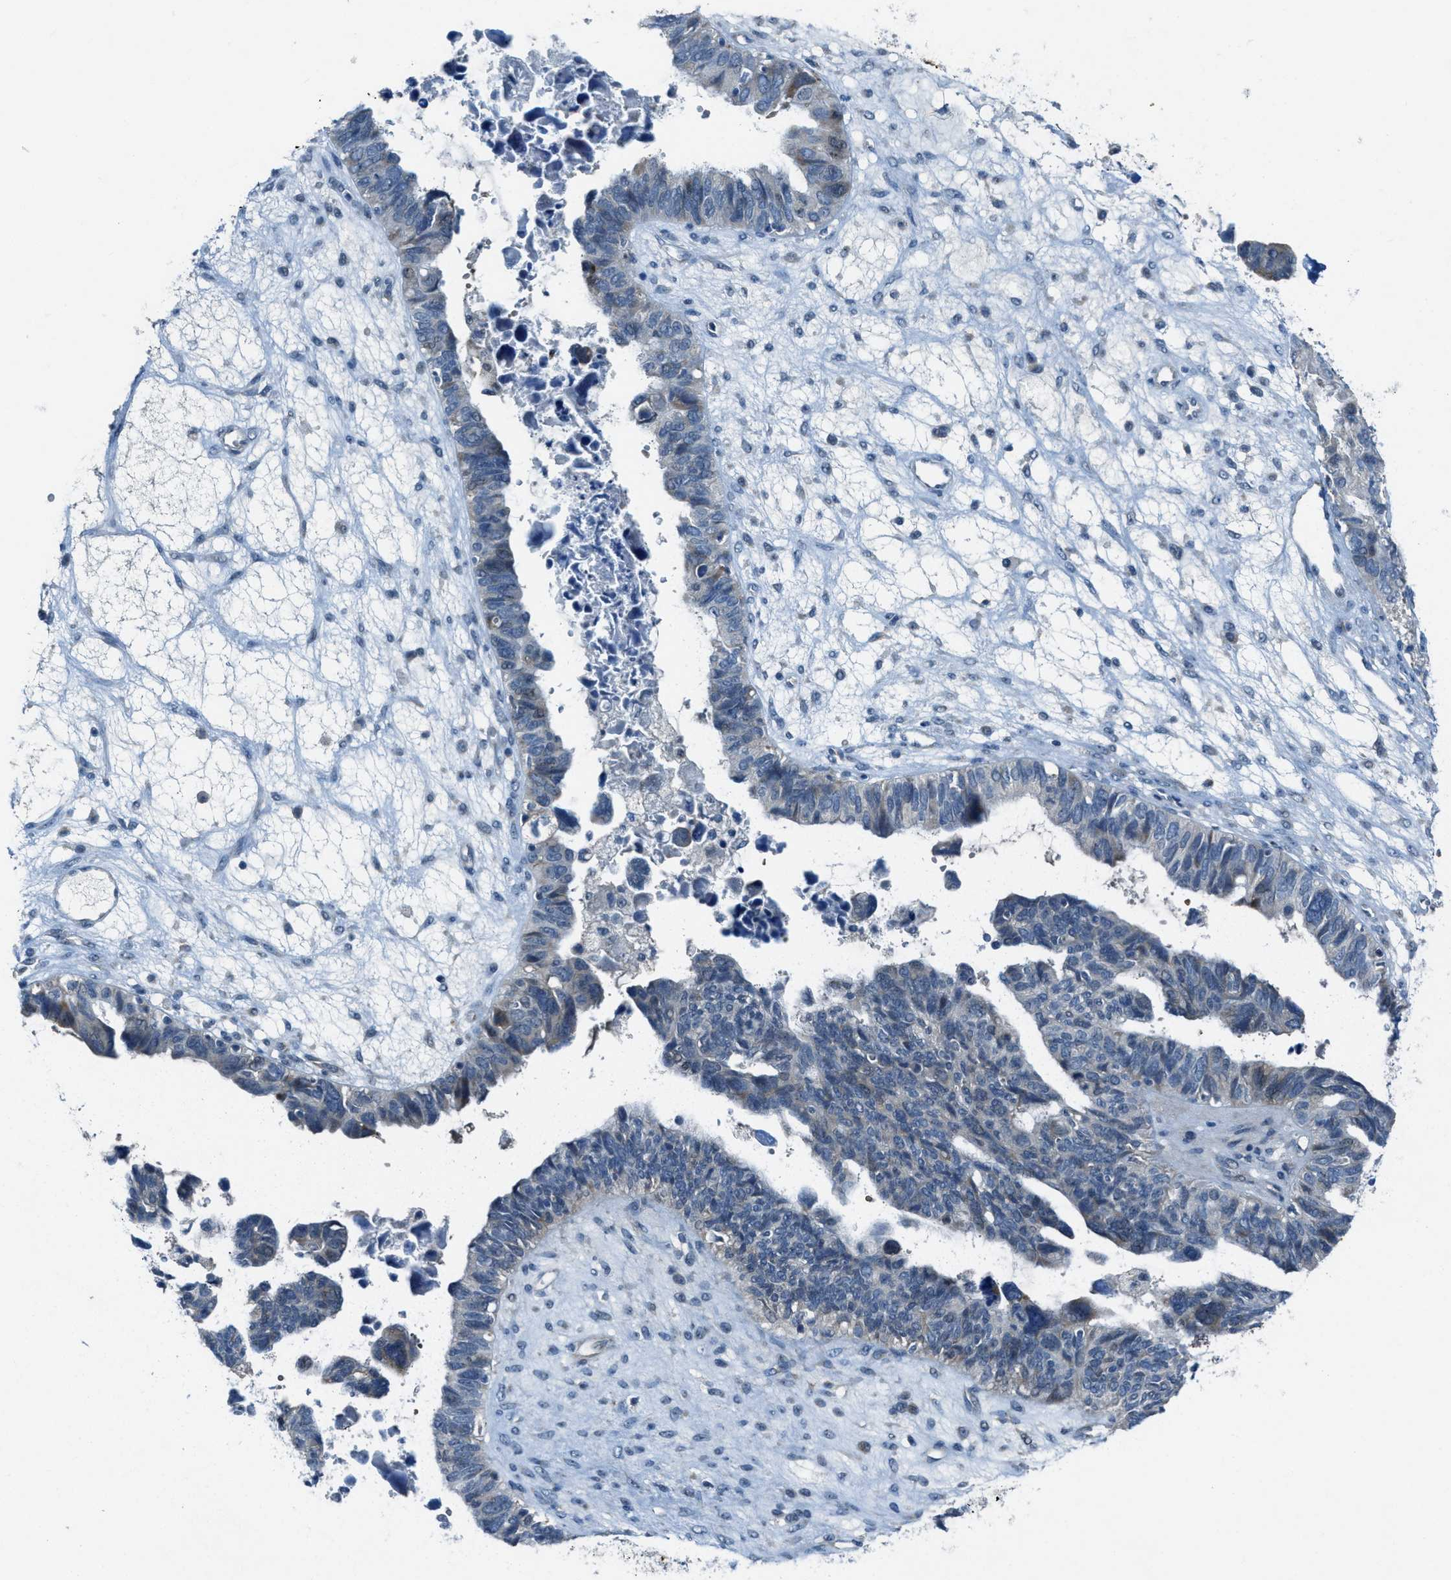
{"staining": {"intensity": "negative", "quantity": "none", "location": "none"}, "tissue": "ovarian cancer", "cell_type": "Tumor cells", "image_type": "cancer", "snomed": [{"axis": "morphology", "description": "Cystadenocarcinoma, serous, NOS"}, {"axis": "topography", "description": "Ovary"}], "caption": "High power microscopy photomicrograph of an immunohistochemistry photomicrograph of ovarian serous cystadenocarcinoma, revealing no significant expression in tumor cells. (DAB immunohistochemistry (IHC) visualized using brightfield microscopy, high magnification).", "gene": "CDON", "patient": {"sex": "female", "age": 79}}